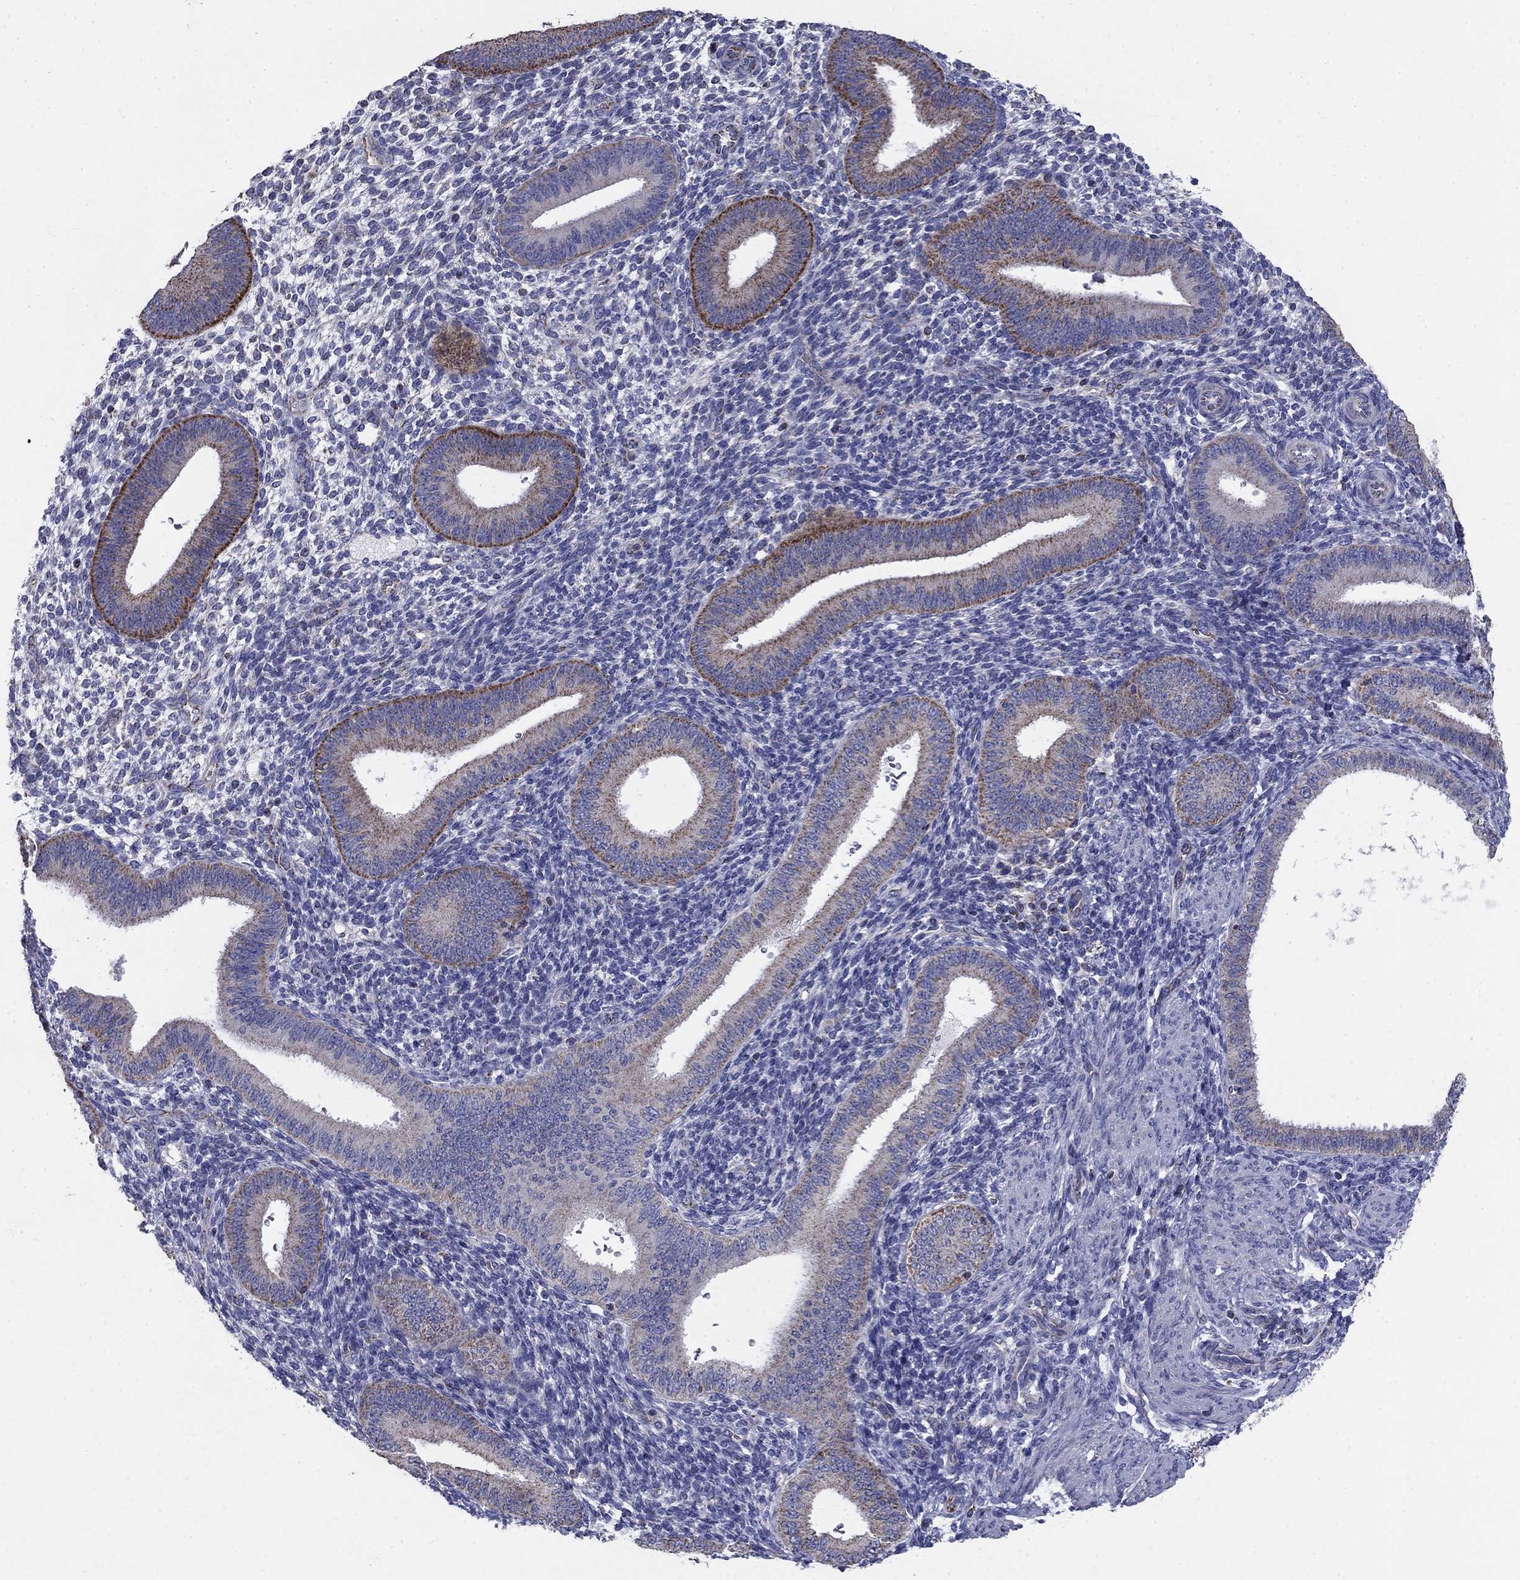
{"staining": {"intensity": "negative", "quantity": "none", "location": "none"}, "tissue": "endometrium", "cell_type": "Cells in endometrial stroma", "image_type": "normal", "snomed": [{"axis": "morphology", "description": "Normal tissue, NOS"}, {"axis": "topography", "description": "Endometrium"}], "caption": "The micrograph exhibits no significant staining in cells in endometrial stroma of endometrium. (DAB IHC, high magnification).", "gene": "NDUFA4L2", "patient": {"sex": "female", "age": 39}}